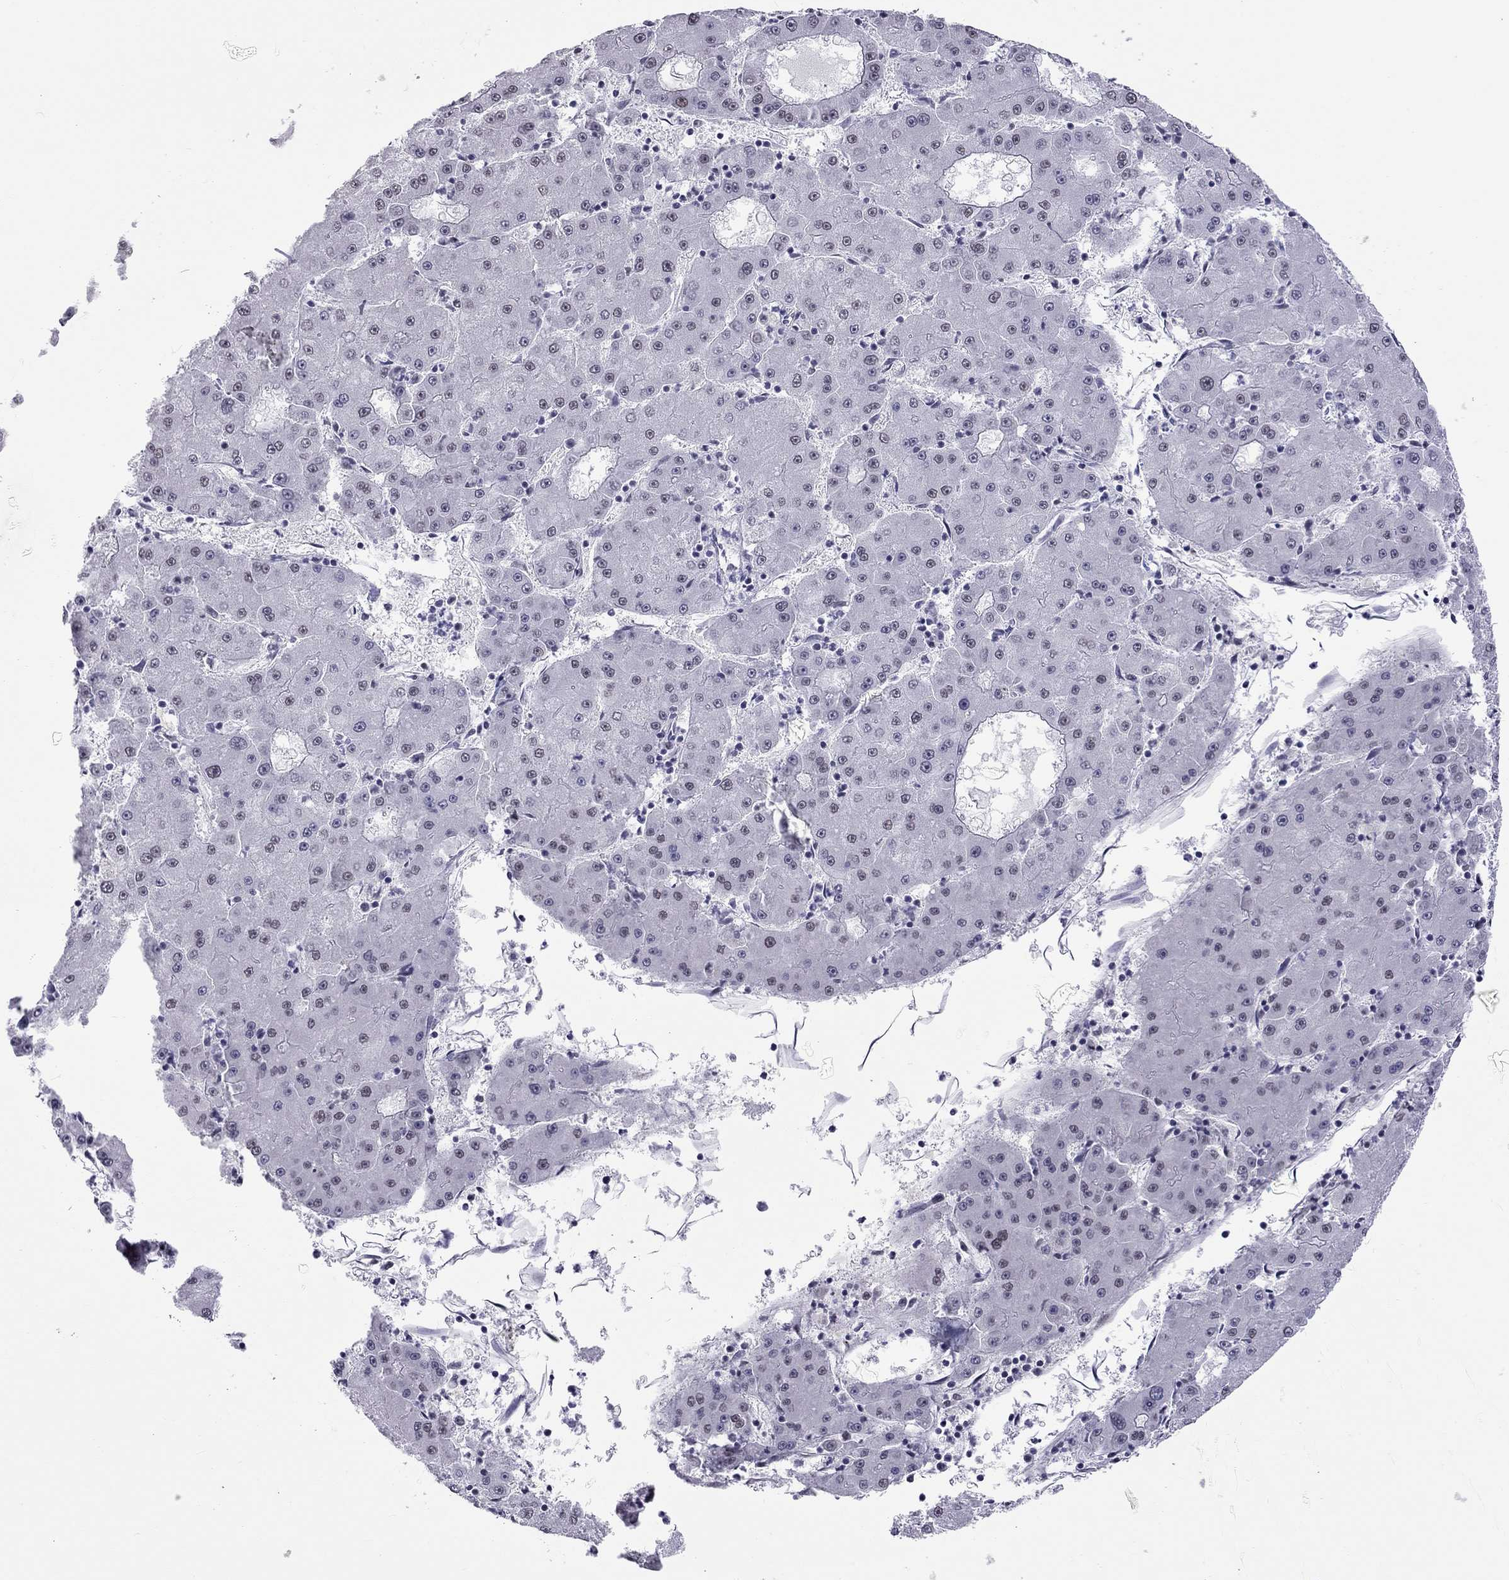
{"staining": {"intensity": "negative", "quantity": "none", "location": "none"}, "tissue": "liver cancer", "cell_type": "Tumor cells", "image_type": "cancer", "snomed": [{"axis": "morphology", "description": "Carcinoma, Hepatocellular, NOS"}, {"axis": "topography", "description": "Liver"}], "caption": "Immunohistochemistry (IHC) image of human liver cancer stained for a protein (brown), which displays no expression in tumor cells. (DAB immunohistochemistry, high magnification).", "gene": "PPP1R3A", "patient": {"sex": "male", "age": 73}}